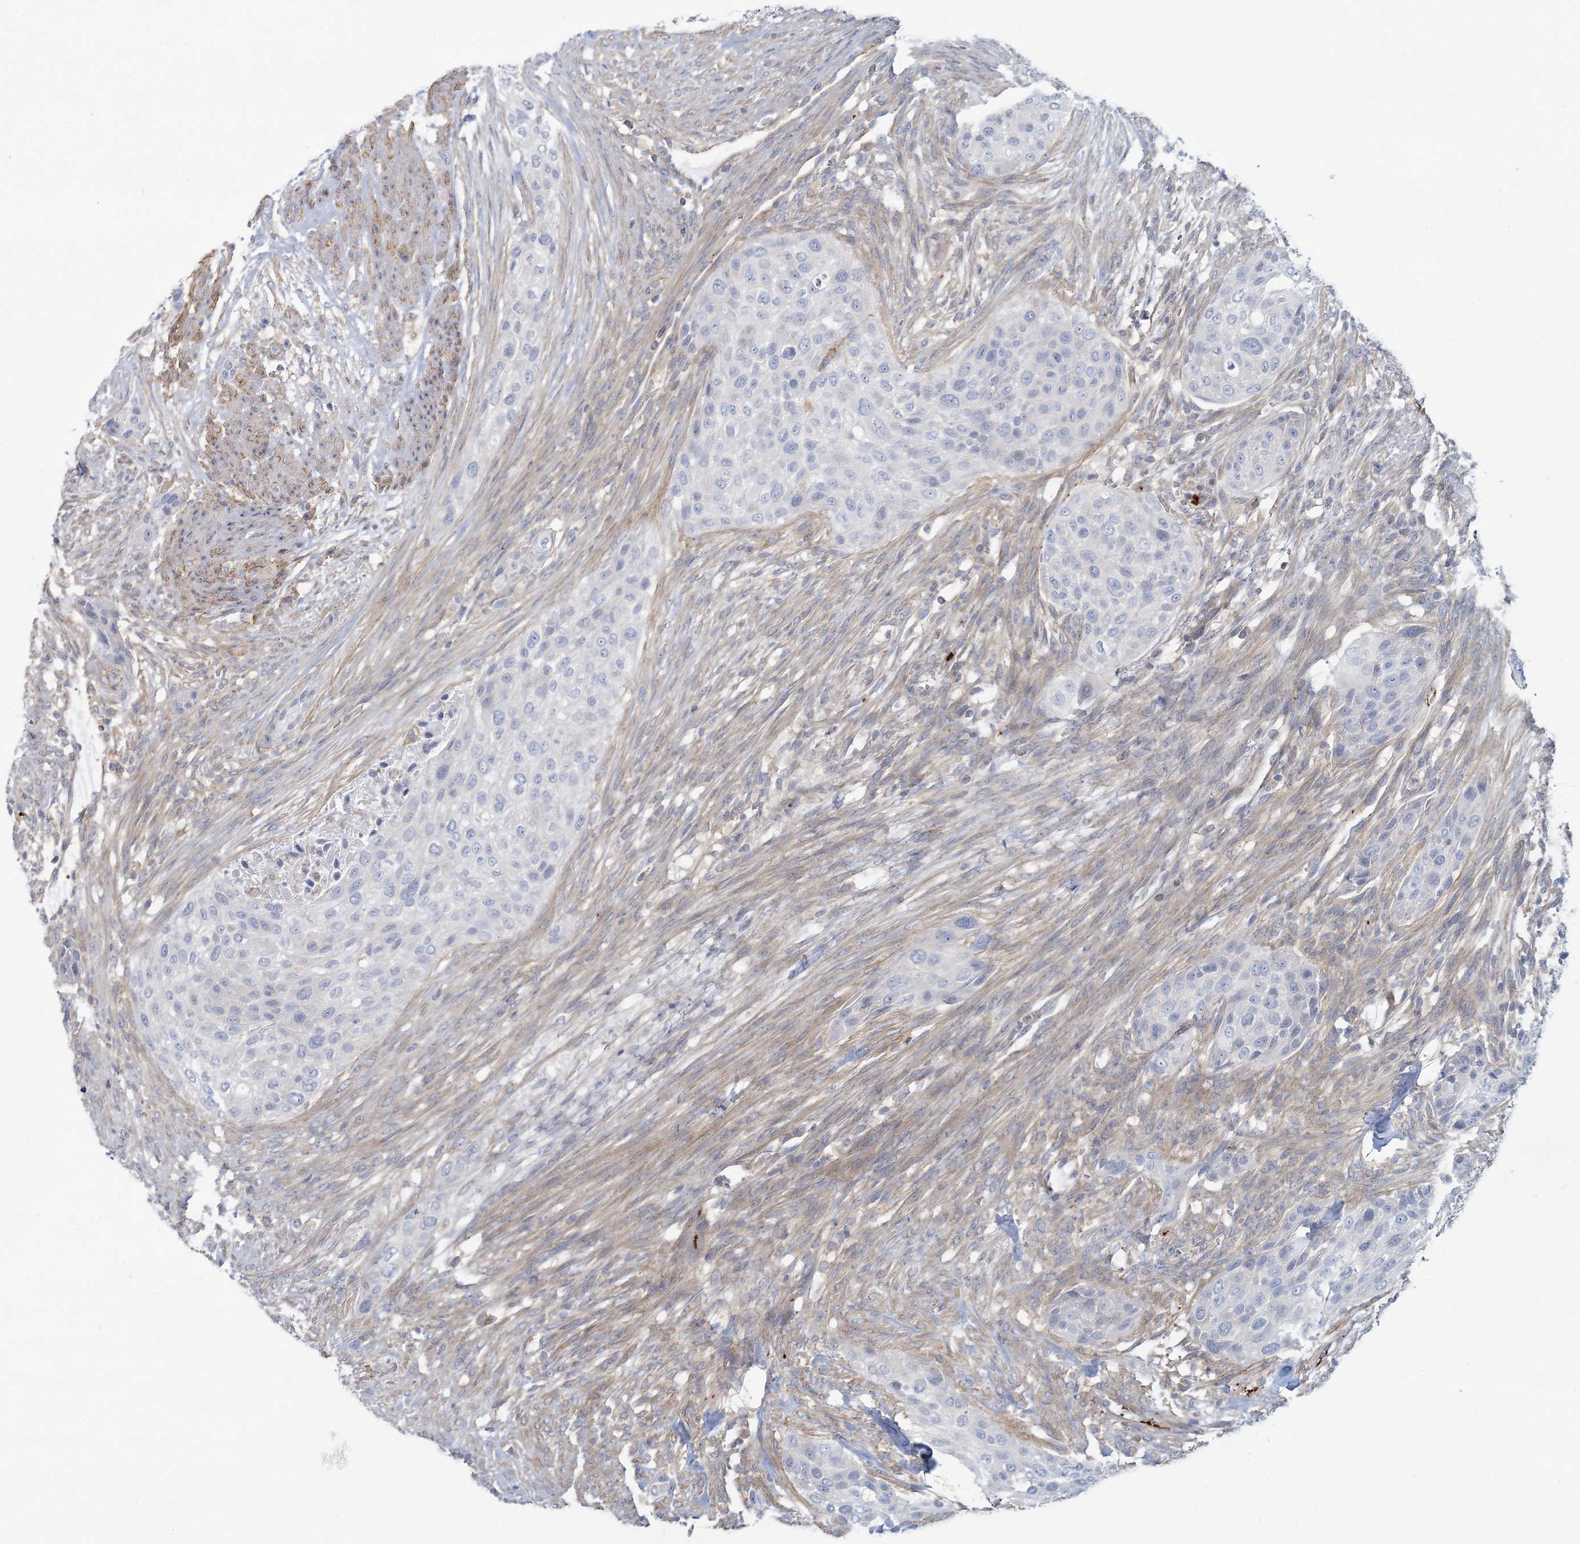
{"staining": {"intensity": "negative", "quantity": "none", "location": "none"}, "tissue": "urothelial cancer", "cell_type": "Tumor cells", "image_type": "cancer", "snomed": [{"axis": "morphology", "description": "Urothelial carcinoma, High grade"}, {"axis": "topography", "description": "Urinary bladder"}], "caption": "Immunohistochemistry (IHC) photomicrograph of neoplastic tissue: urothelial cancer stained with DAB (3,3'-diaminobenzidine) reveals no significant protein expression in tumor cells.", "gene": "CUEDC2", "patient": {"sex": "male", "age": 35}}